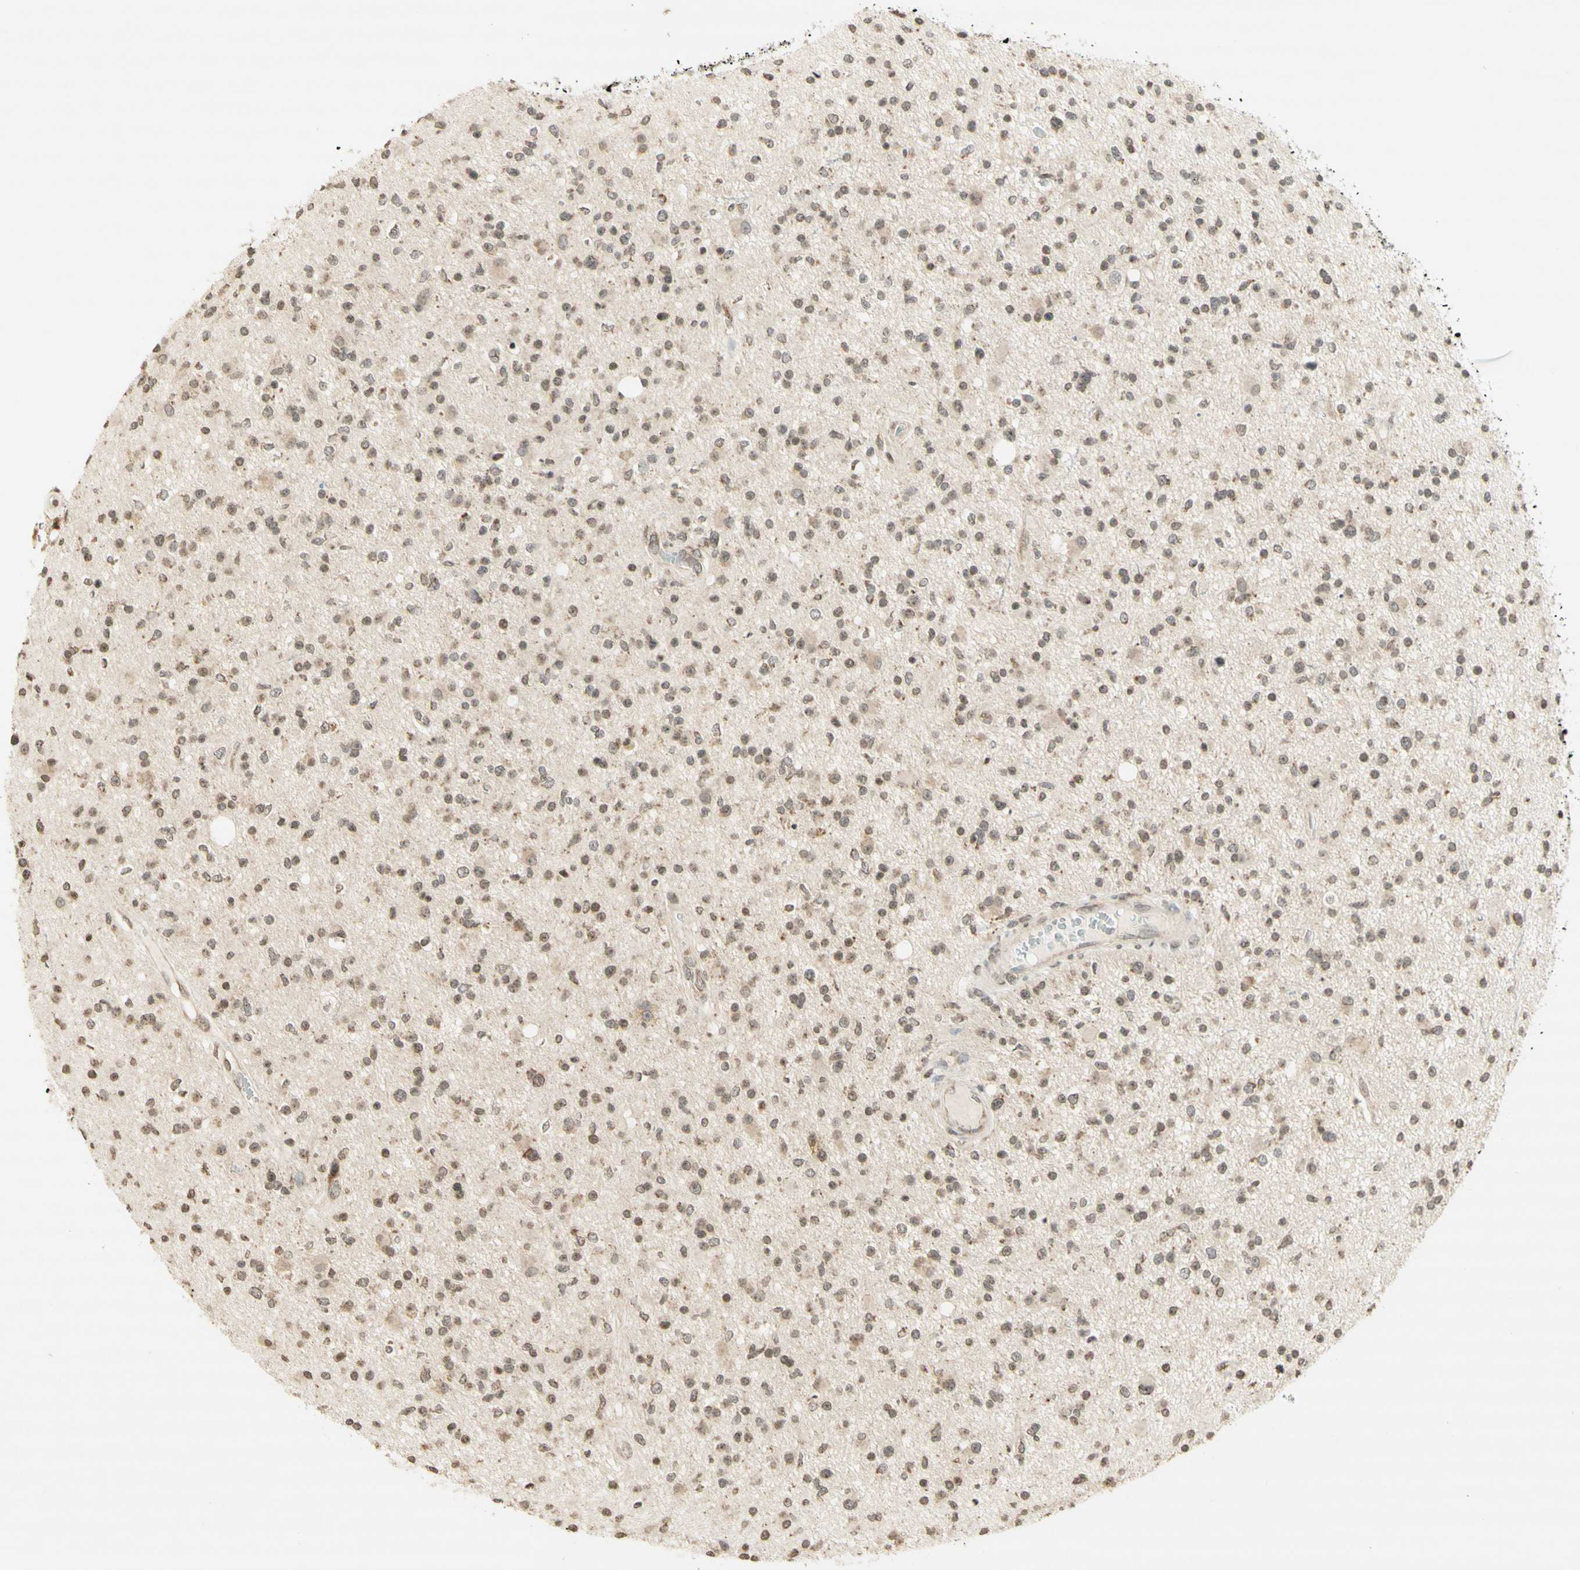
{"staining": {"intensity": "weak", "quantity": ">75%", "location": "cytoplasmic/membranous,nuclear"}, "tissue": "glioma", "cell_type": "Tumor cells", "image_type": "cancer", "snomed": [{"axis": "morphology", "description": "Glioma, malignant, High grade"}, {"axis": "topography", "description": "Brain"}], "caption": "Protein expression analysis of malignant glioma (high-grade) displays weak cytoplasmic/membranous and nuclear staining in approximately >75% of tumor cells.", "gene": "CCNI", "patient": {"sex": "male", "age": 33}}